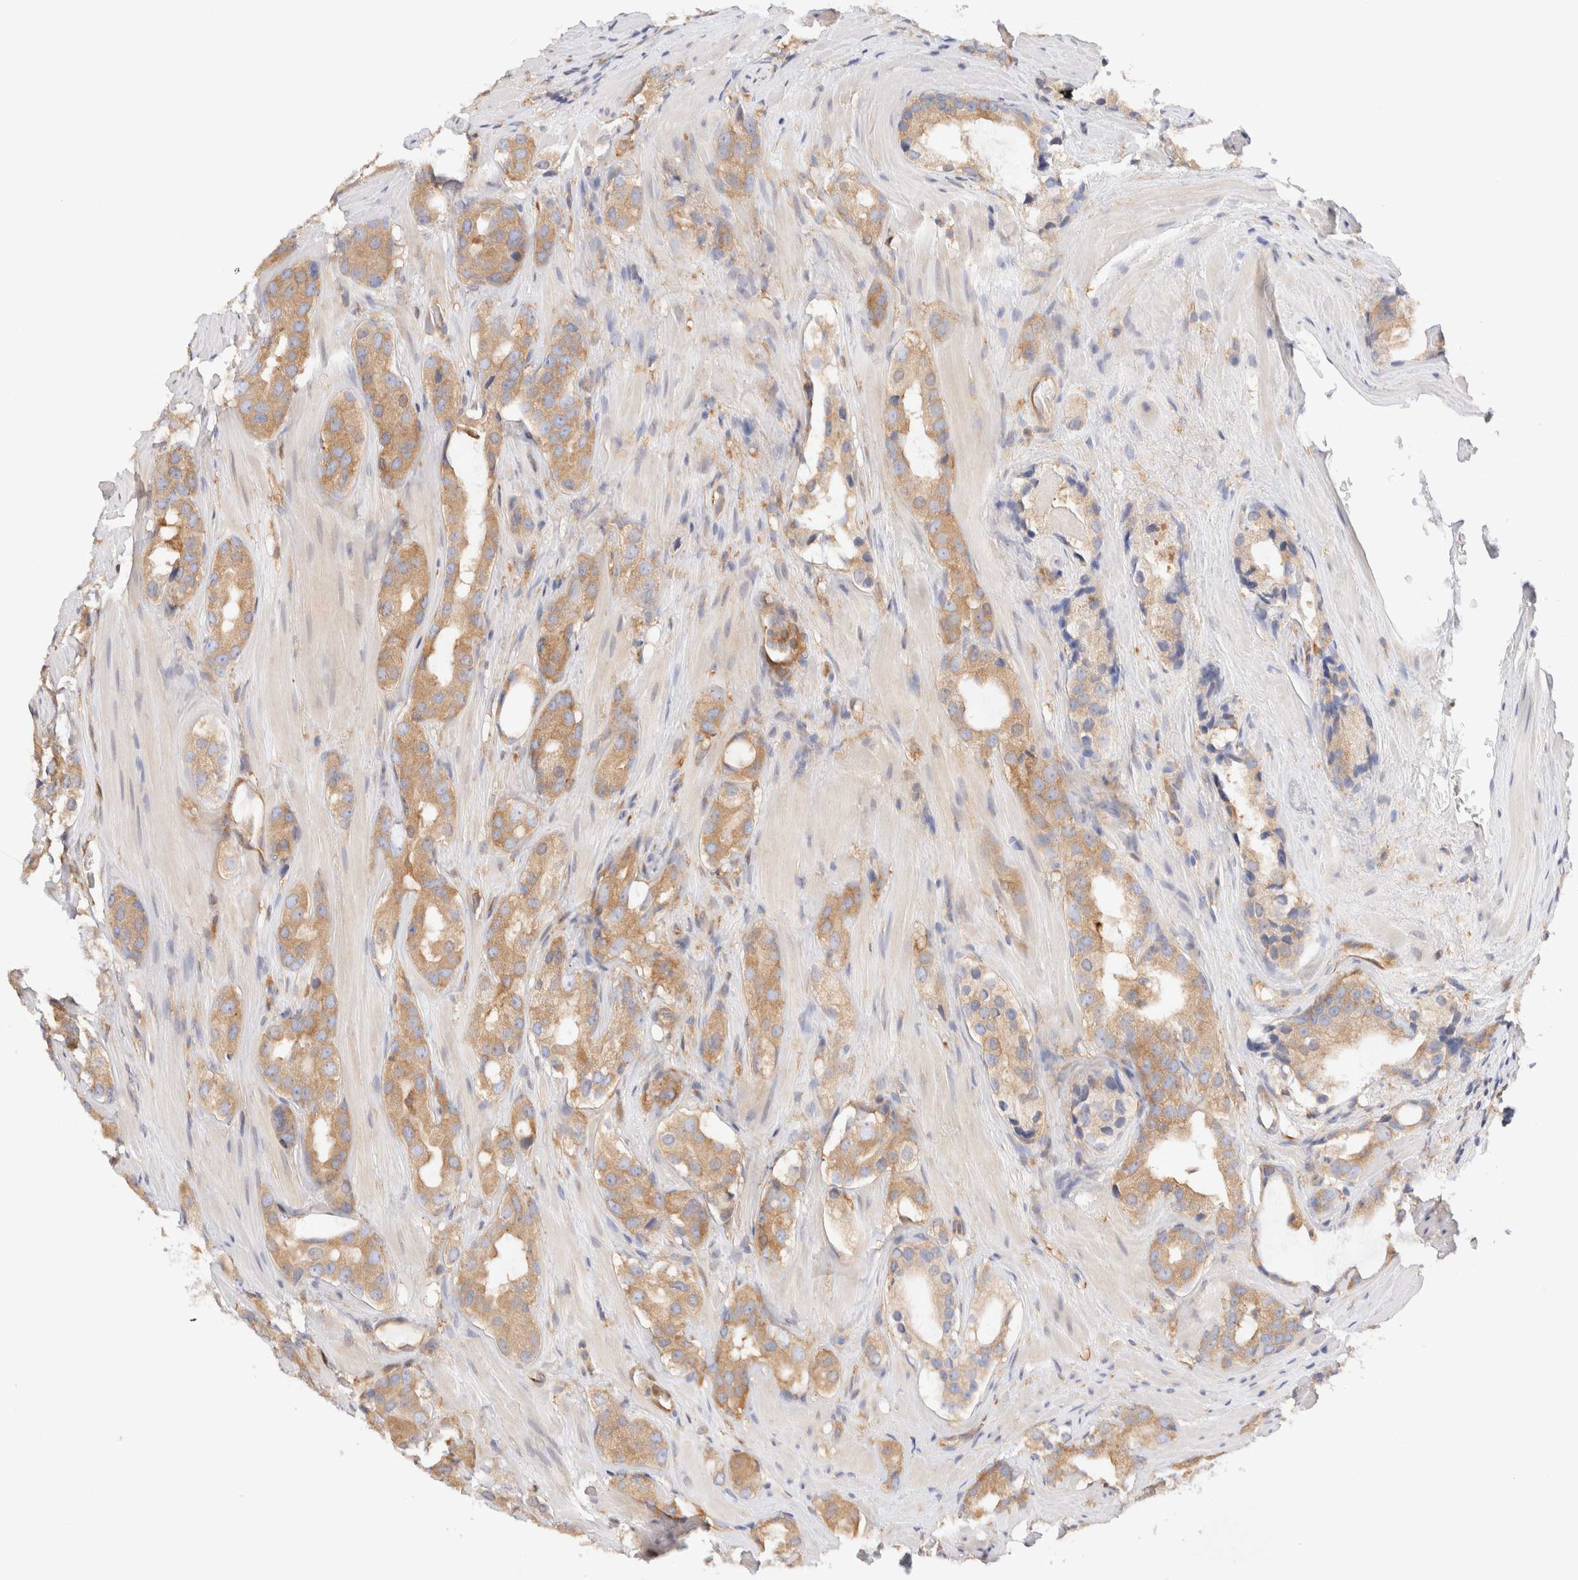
{"staining": {"intensity": "moderate", "quantity": ">75%", "location": "cytoplasmic/membranous"}, "tissue": "prostate cancer", "cell_type": "Tumor cells", "image_type": "cancer", "snomed": [{"axis": "morphology", "description": "Adenocarcinoma, High grade"}, {"axis": "topography", "description": "Prostate"}], "caption": "DAB (3,3'-diaminobenzidine) immunohistochemical staining of high-grade adenocarcinoma (prostate) displays moderate cytoplasmic/membranous protein expression in about >75% of tumor cells.", "gene": "RABEP1", "patient": {"sex": "male", "age": 63}}